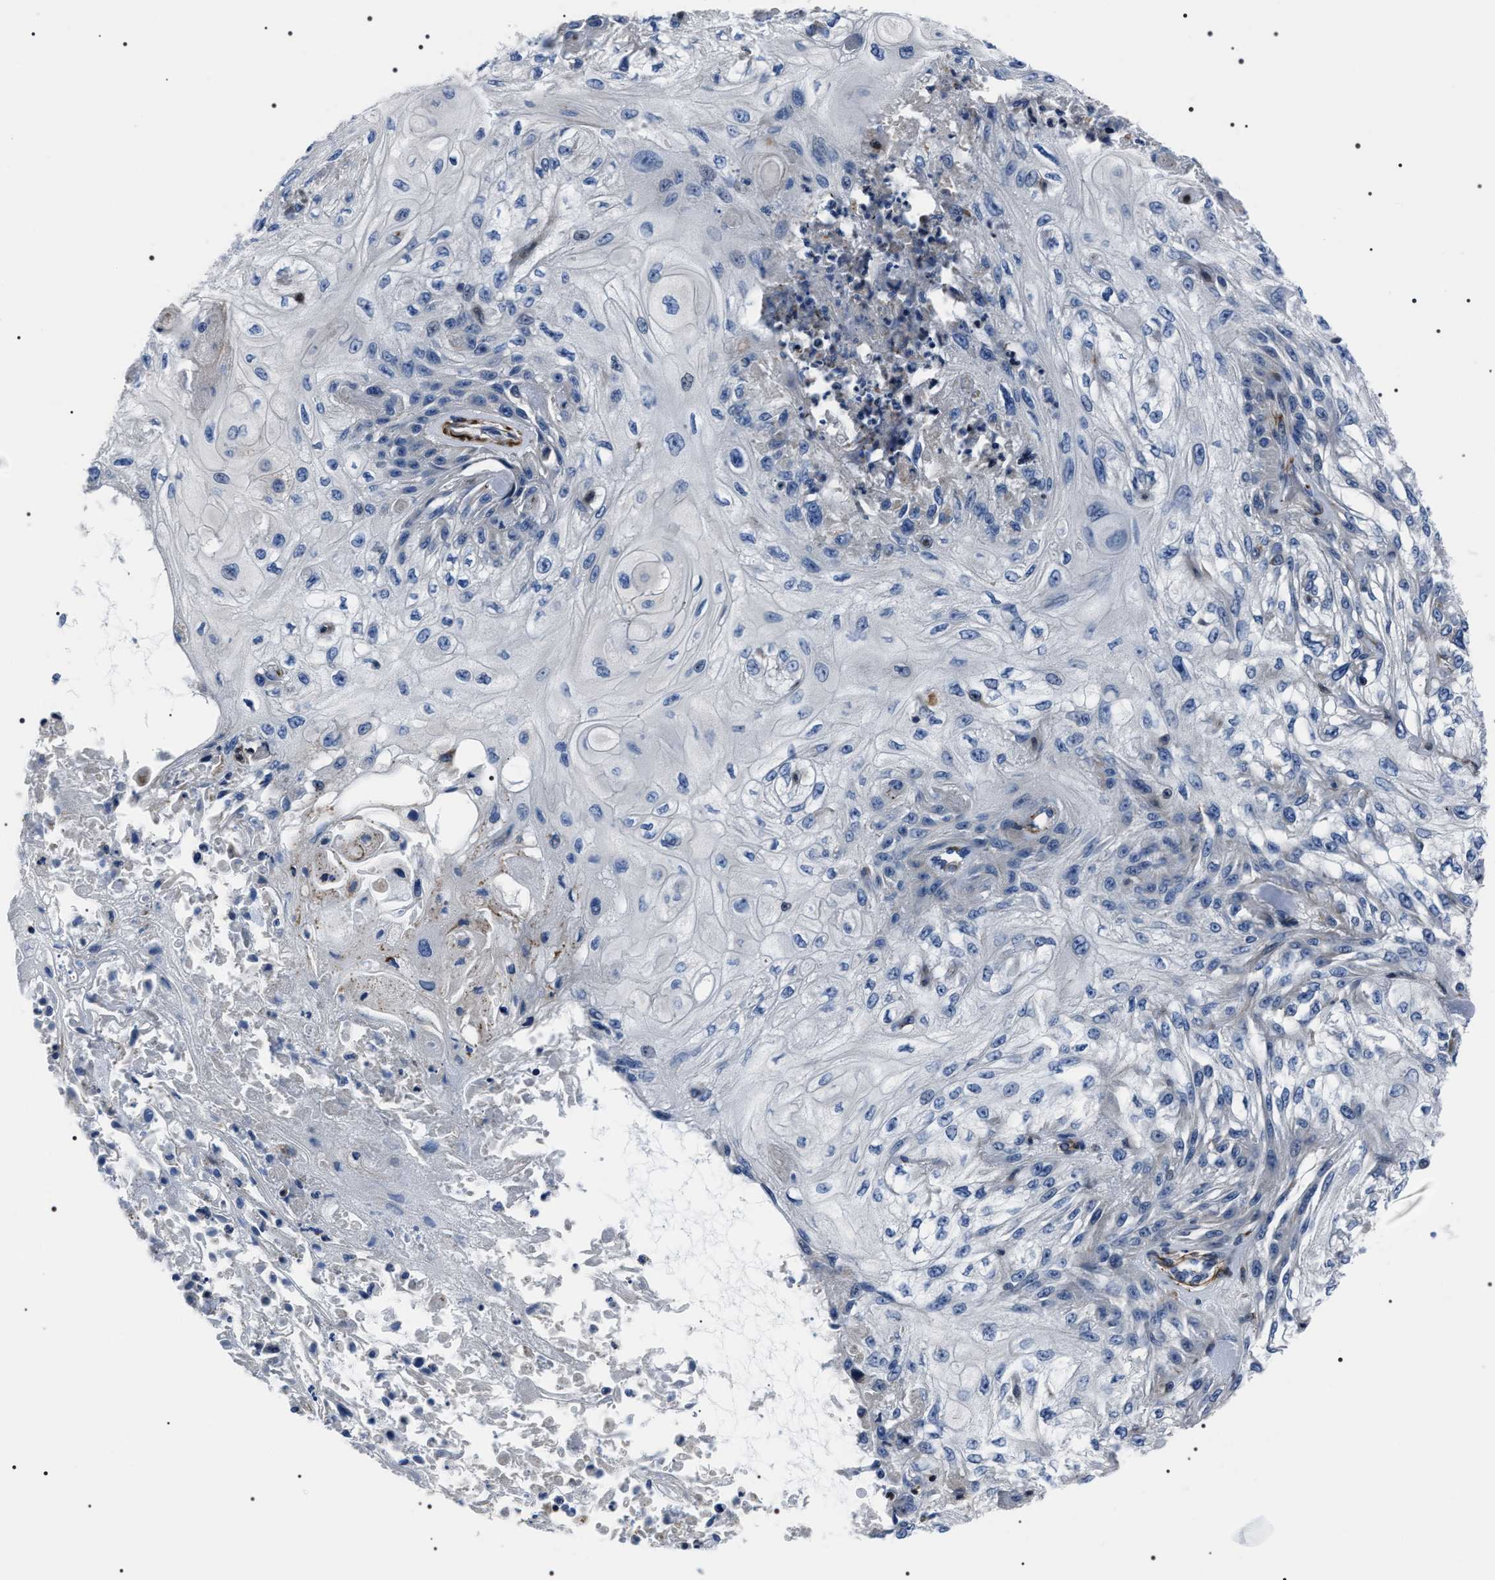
{"staining": {"intensity": "negative", "quantity": "none", "location": "none"}, "tissue": "skin cancer", "cell_type": "Tumor cells", "image_type": "cancer", "snomed": [{"axis": "morphology", "description": "Squamous cell carcinoma, NOS"}, {"axis": "morphology", "description": "Squamous cell carcinoma, metastatic, NOS"}, {"axis": "topography", "description": "Skin"}, {"axis": "topography", "description": "Lymph node"}], "caption": "Immunohistochemical staining of skin squamous cell carcinoma reveals no significant staining in tumor cells.", "gene": "BAG2", "patient": {"sex": "male", "age": 75}}